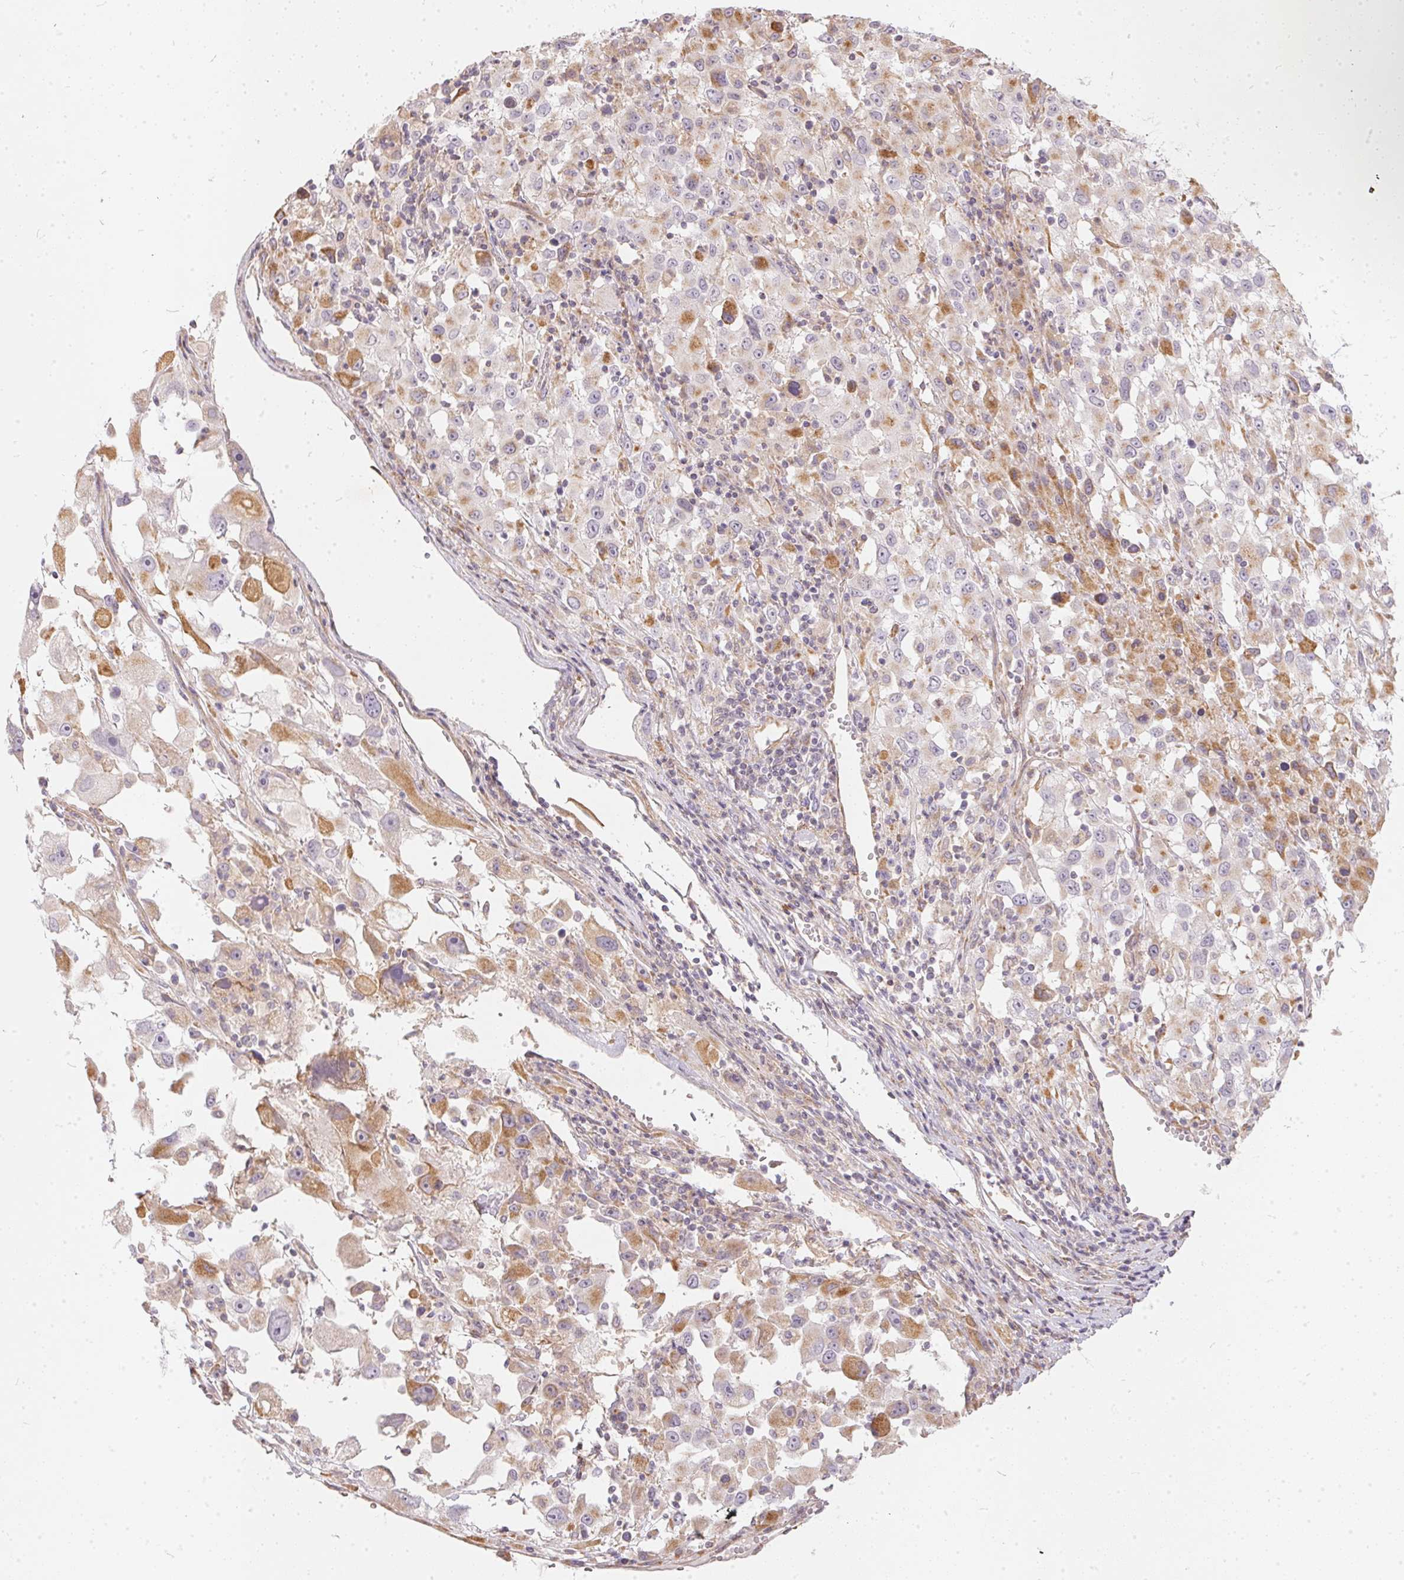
{"staining": {"intensity": "moderate", "quantity": "<25%", "location": "cytoplasmic/membranous"}, "tissue": "melanoma", "cell_type": "Tumor cells", "image_type": "cancer", "snomed": [{"axis": "morphology", "description": "Malignant melanoma, Metastatic site"}, {"axis": "topography", "description": "Soft tissue"}], "caption": "Immunohistochemical staining of melanoma displays moderate cytoplasmic/membranous protein expression in approximately <25% of tumor cells. (DAB (3,3'-diaminobenzidine) = brown stain, brightfield microscopy at high magnification).", "gene": "VWA5B2", "patient": {"sex": "male", "age": 50}}